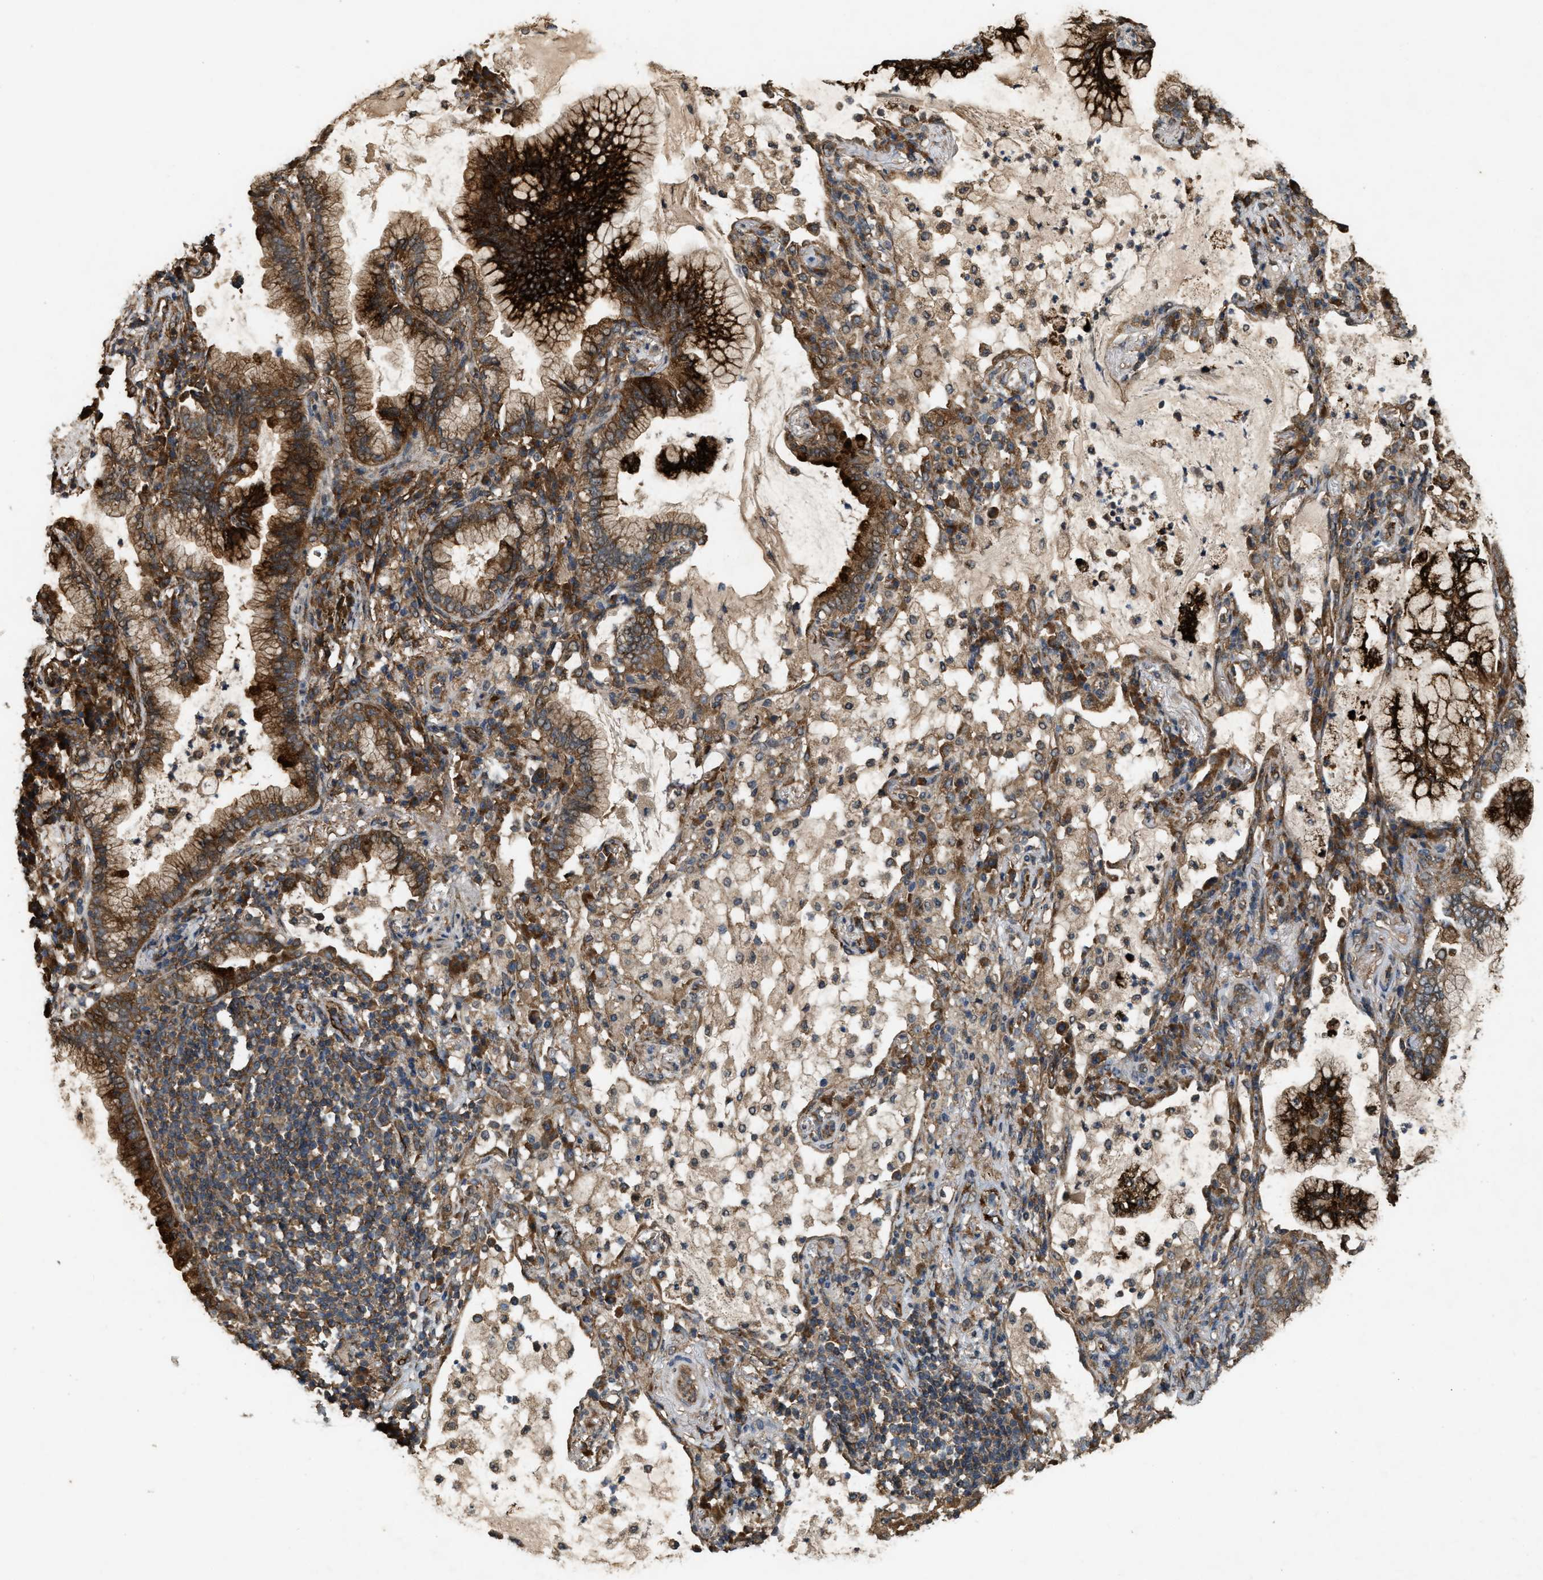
{"staining": {"intensity": "strong", "quantity": ">75%", "location": "cytoplasmic/membranous"}, "tissue": "lung cancer", "cell_type": "Tumor cells", "image_type": "cancer", "snomed": [{"axis": "morphology", "description": "Adenocarcinoma, NOS"}, {"axis": "topography", "description": "Lung"}], "caption": "Strong cytoplasmic/membranous protein positivity is present in about >75% of tumor cells in lung cancer.", "gene": "ARHGEF5", "patient": {"sex": "female", "age": 70}}